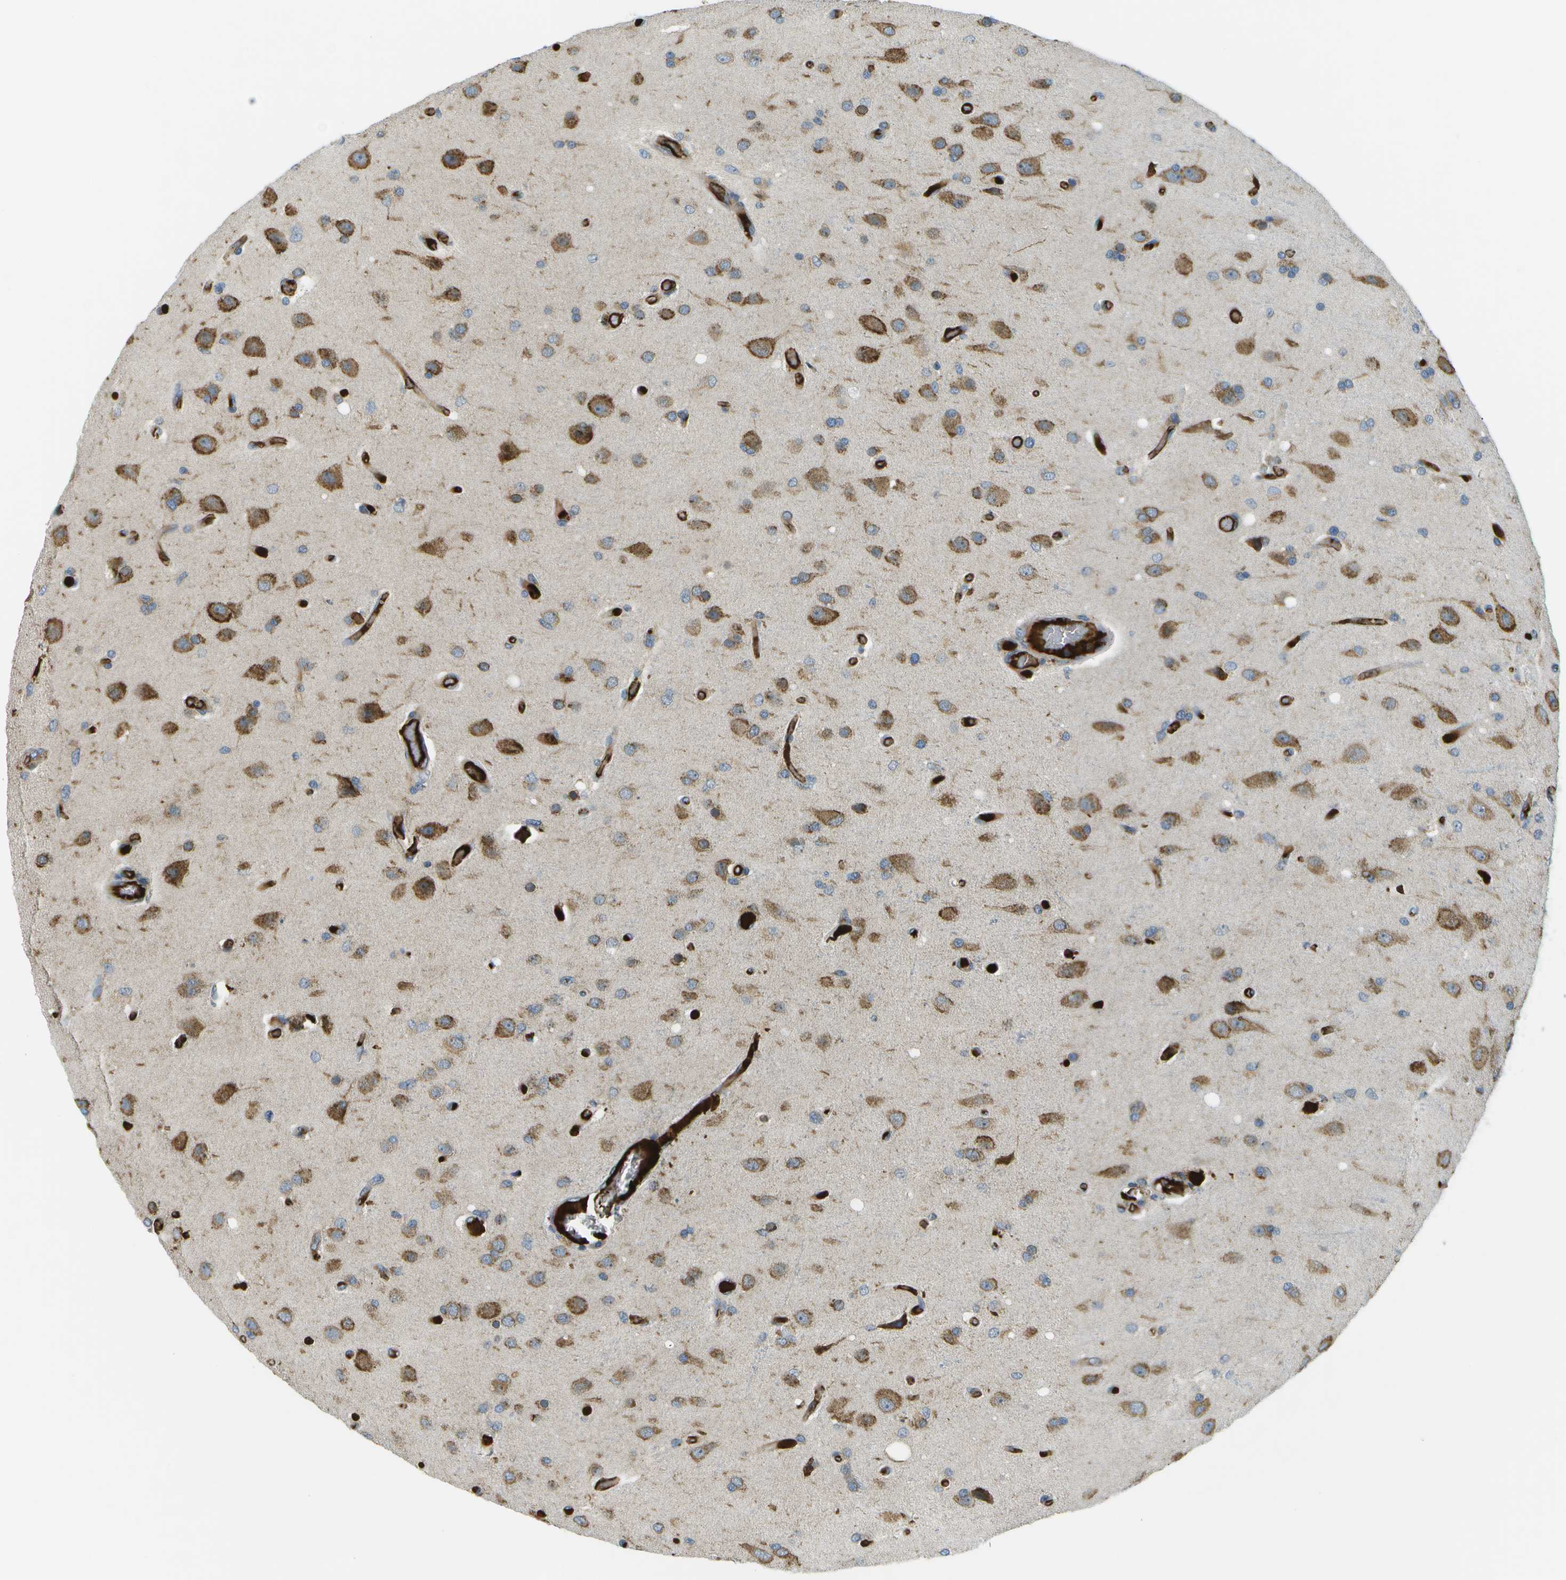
{"staining": {"intensity": "moderate", "quantity": "25%-75%", "location": "cytoplasmic/membranous"}, "tissue": "glioma", "cell_type": "Tumor cells", "image_type": "cancer", "snomed": [{"axis": "morphology", "description": "Normal tissue, NOS"}, {"axis": "morphology", "description": "Glioma, malignant, High grade"}, {"axis": "topography", "description": "Cerebral cortex"}], "caption": "A medium amount of moderate cytoplasmic/membranous positivity is identified in approximately 25%-75% of tumor cells in malignant glioma (high-grade) tissue. (Brightfield microscopy of DAB IHC at high magnification).", "gene": "USP30", "patient": {"sex": "male", "age": 77}}